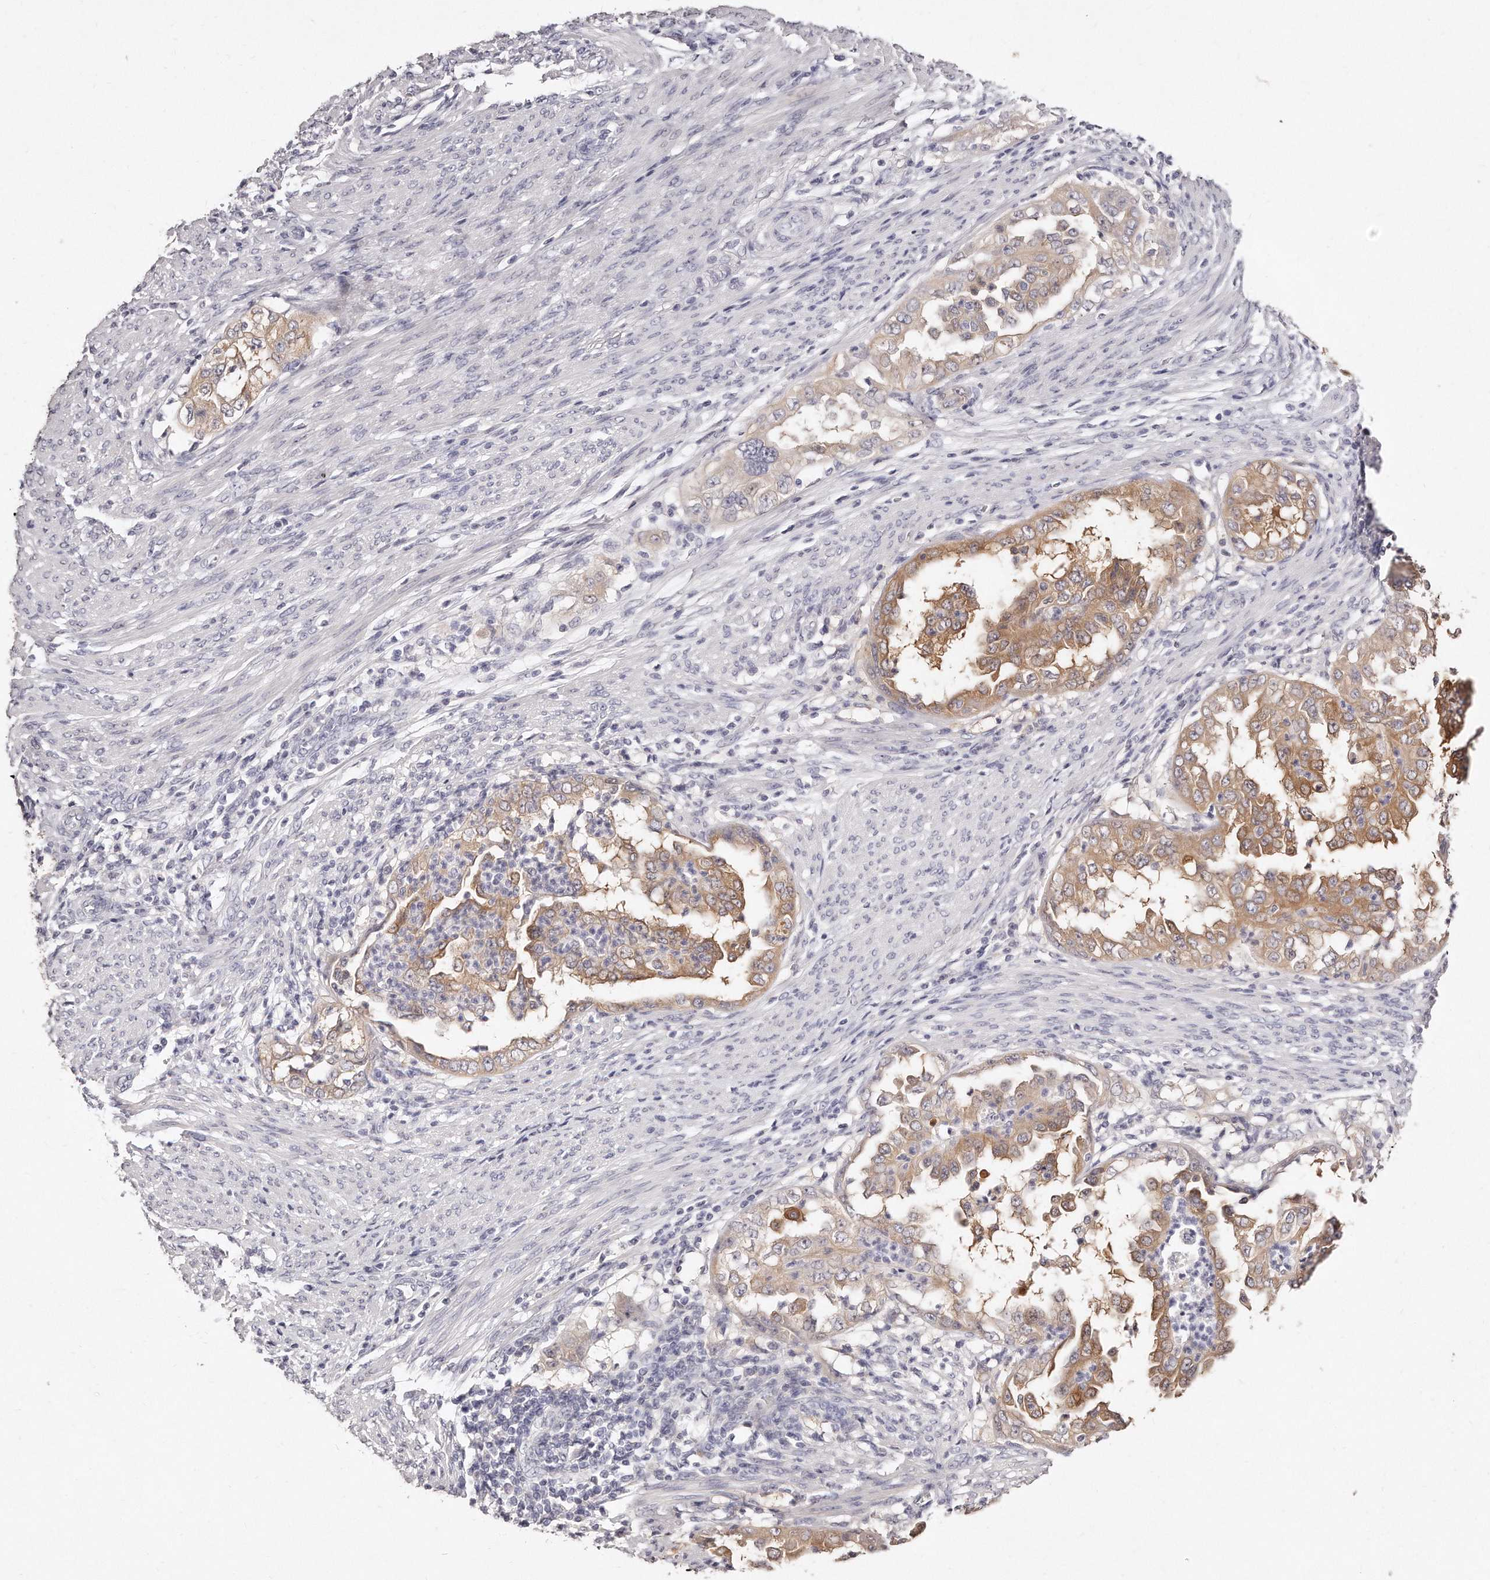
{"staining": {"intensity": "moderate", "quantity": ">75%", "location": "cytoplasmic/membranous"}, "tissue": "endometrial cancer", "cell_type": "Tumor cells", "image_type": "cancer", "snomed": [{"axis": "morphology", "description": "Adenocarcinoma, NOS"}, {"axis": "topography", "description": "Endometrium"}], "caption": "Endometrial cancer (adenocarcinoma) stained with DAB immunohistochemistry displays medium levels of moderate cytoplasmic/membranous expression in approximately >75% of tumor cells.", "gene": "GDA", "patient": {"sex": "female", "age": 85}}